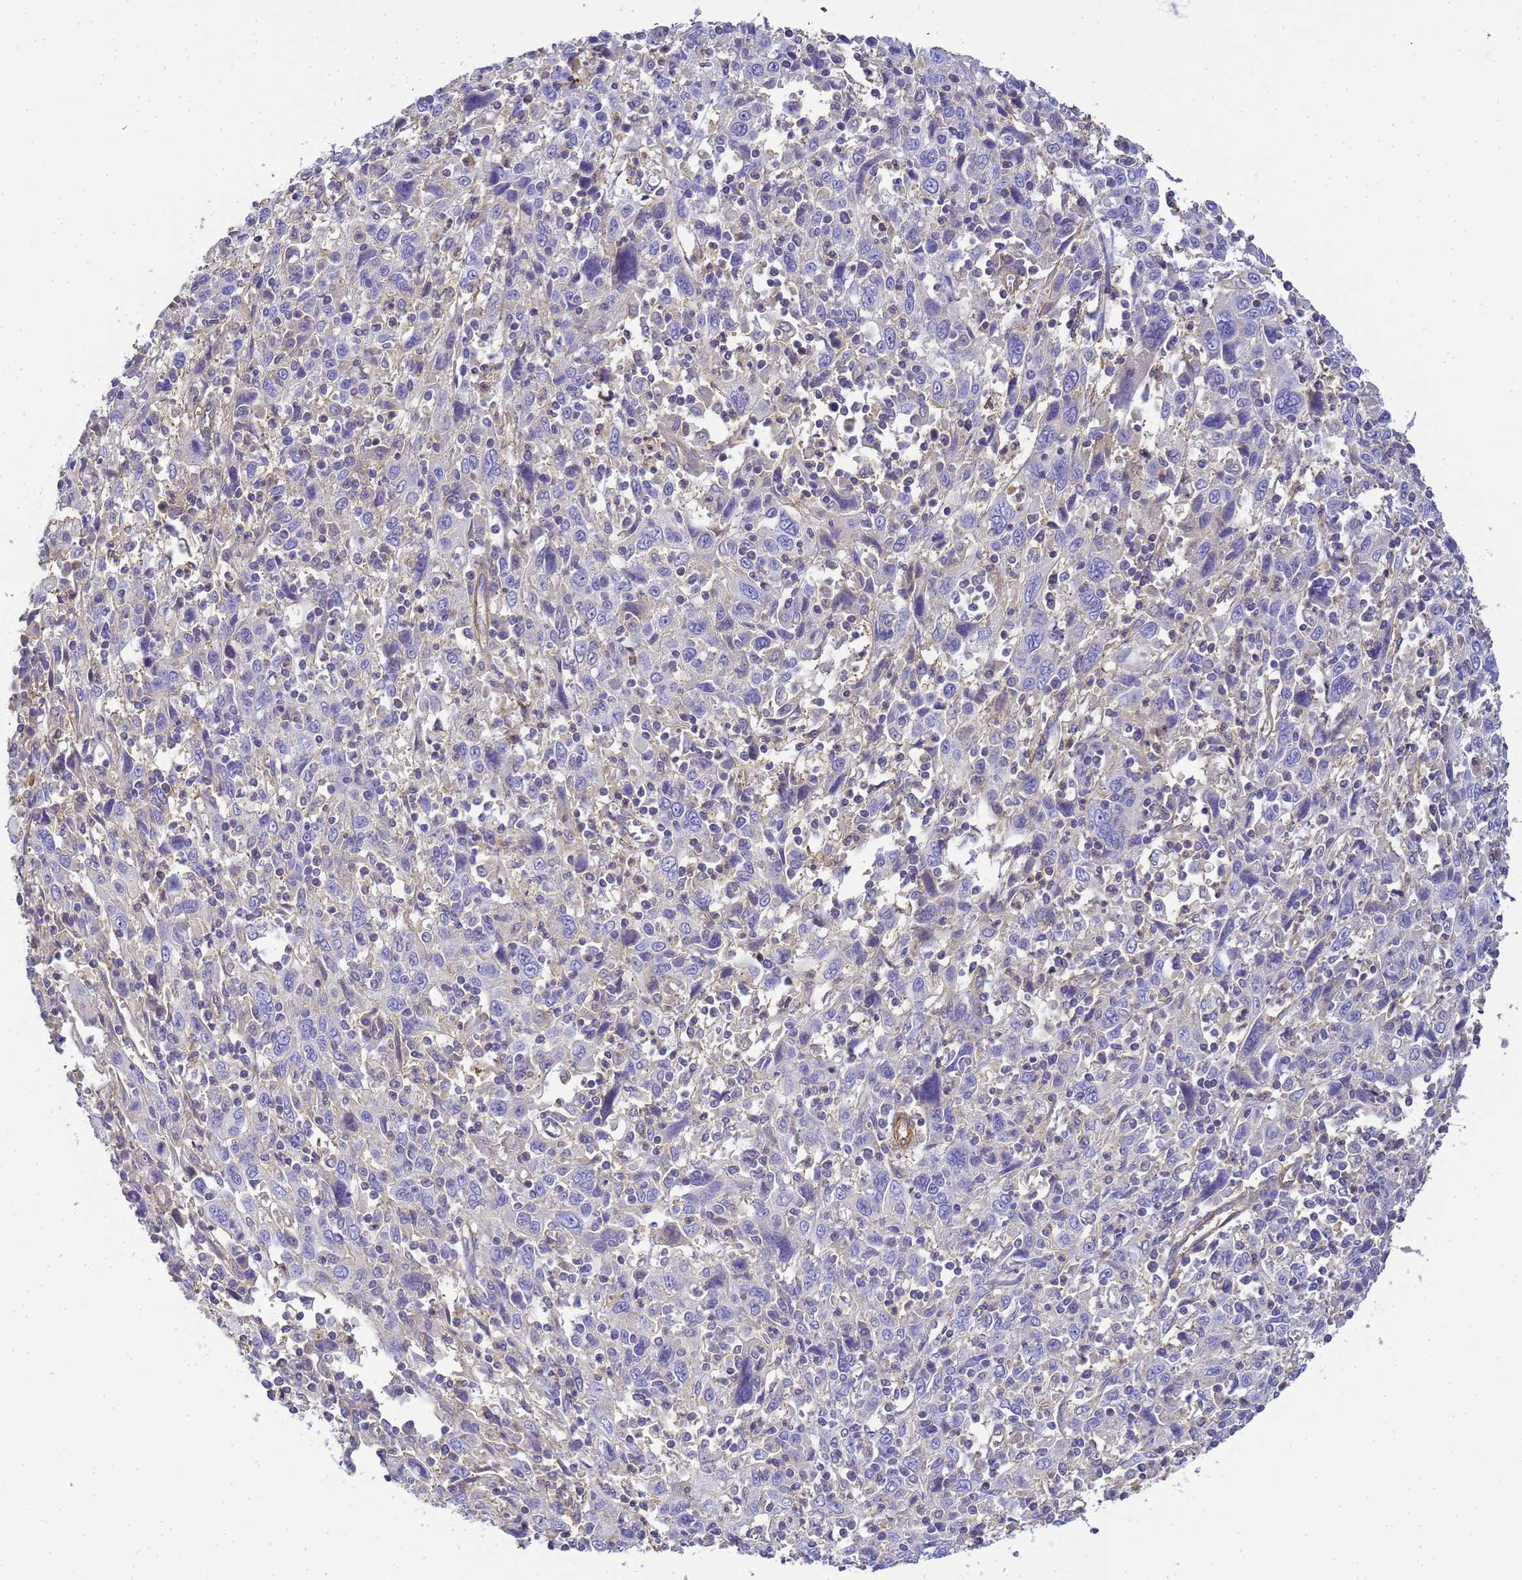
{"staining": {"intensity": "negative", "quantity": "none", "location": "none"}, "tissue": "cervical cancer", "cell_type": "Tumor cells", "image_type": "cancer", "snomed": [{"axis": "morphology", "description": "Squamous cell carcinoma, NOS"}, {"axis": "topography", "description": "Cervix"}], "caption": "Immunohistochemistry of cervical squamous cell carcinoma displays no positivity in tumor cells. Brightfield microscopy of IHC stained with DAB (3,3'-diaminobenzidine) (brown) and hematoxylin (blue), captured at high magnification.", "gene": "MYL12A", "patient": {"sex": "female", "age": 46}}